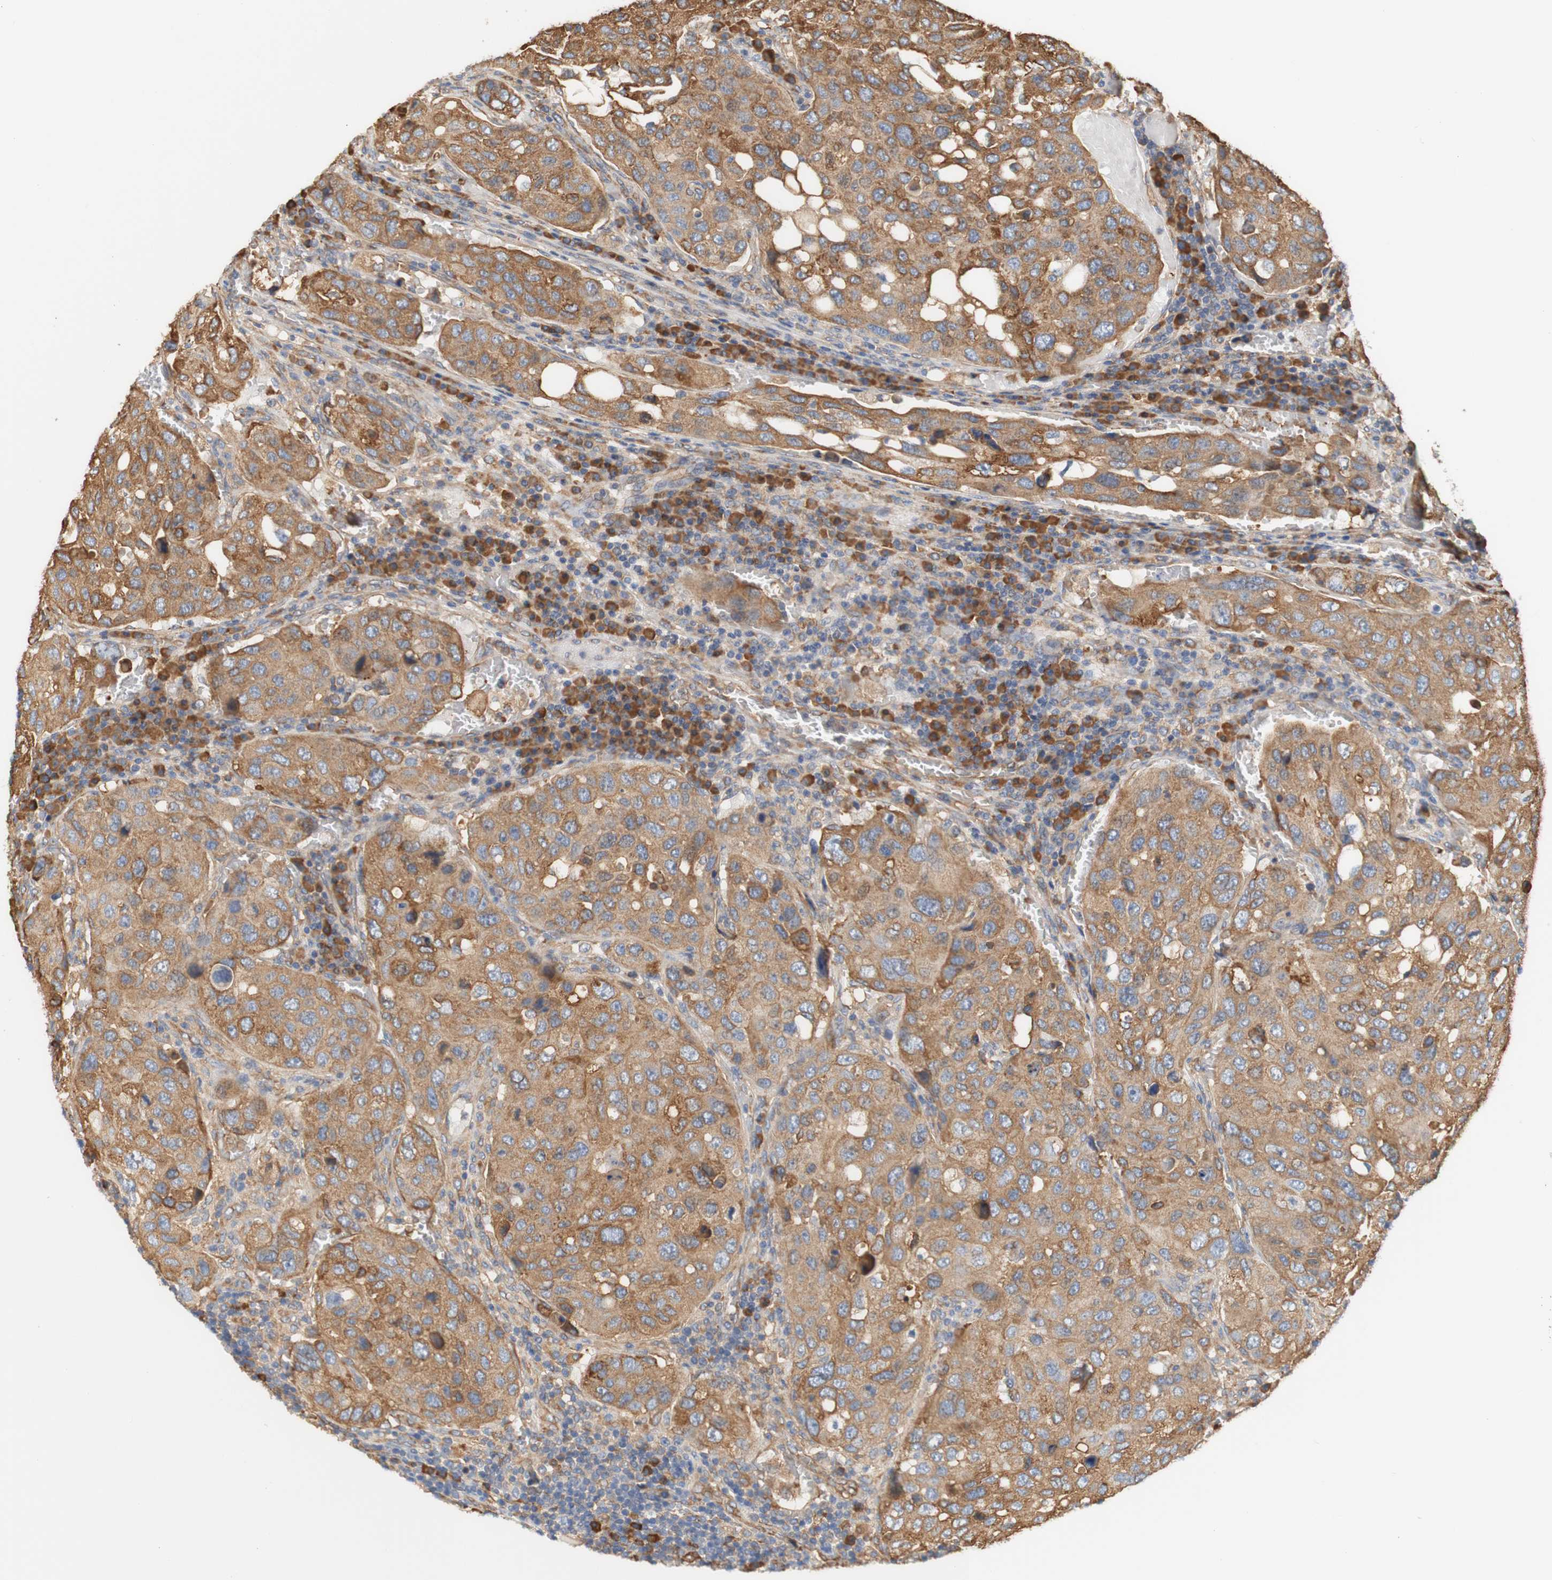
{"staining": {"intensity": "moderate", "quantity": ">75%", "location": "cytoplasmic/membranous"}, "tissue": "urothelial cancer", "cell_type": "Tumor cells", "image_type": "cancer", "snomed": [{"axis": "morphology", "description": "Urothelial carcinoma, High grade"}, {"axis": "topography", "description": "Lymph node"}, {"axis": "topography", "description": "Urinary bladder"}], "caption": "Immunohistochemistry (IHC) micrograph of neoplastic tissue: high-grade urothelial carcinoma stained using immunohistochemistry (IHC) exhibits medium levels of moderate protein expression localized specifically in the cytoplasmic/membranous of tumor cells, appearing as a cytoplasmic/membranous brown color.", "gene": "EIF2AK4", "patient": {"sex": "male", "age": 51}}